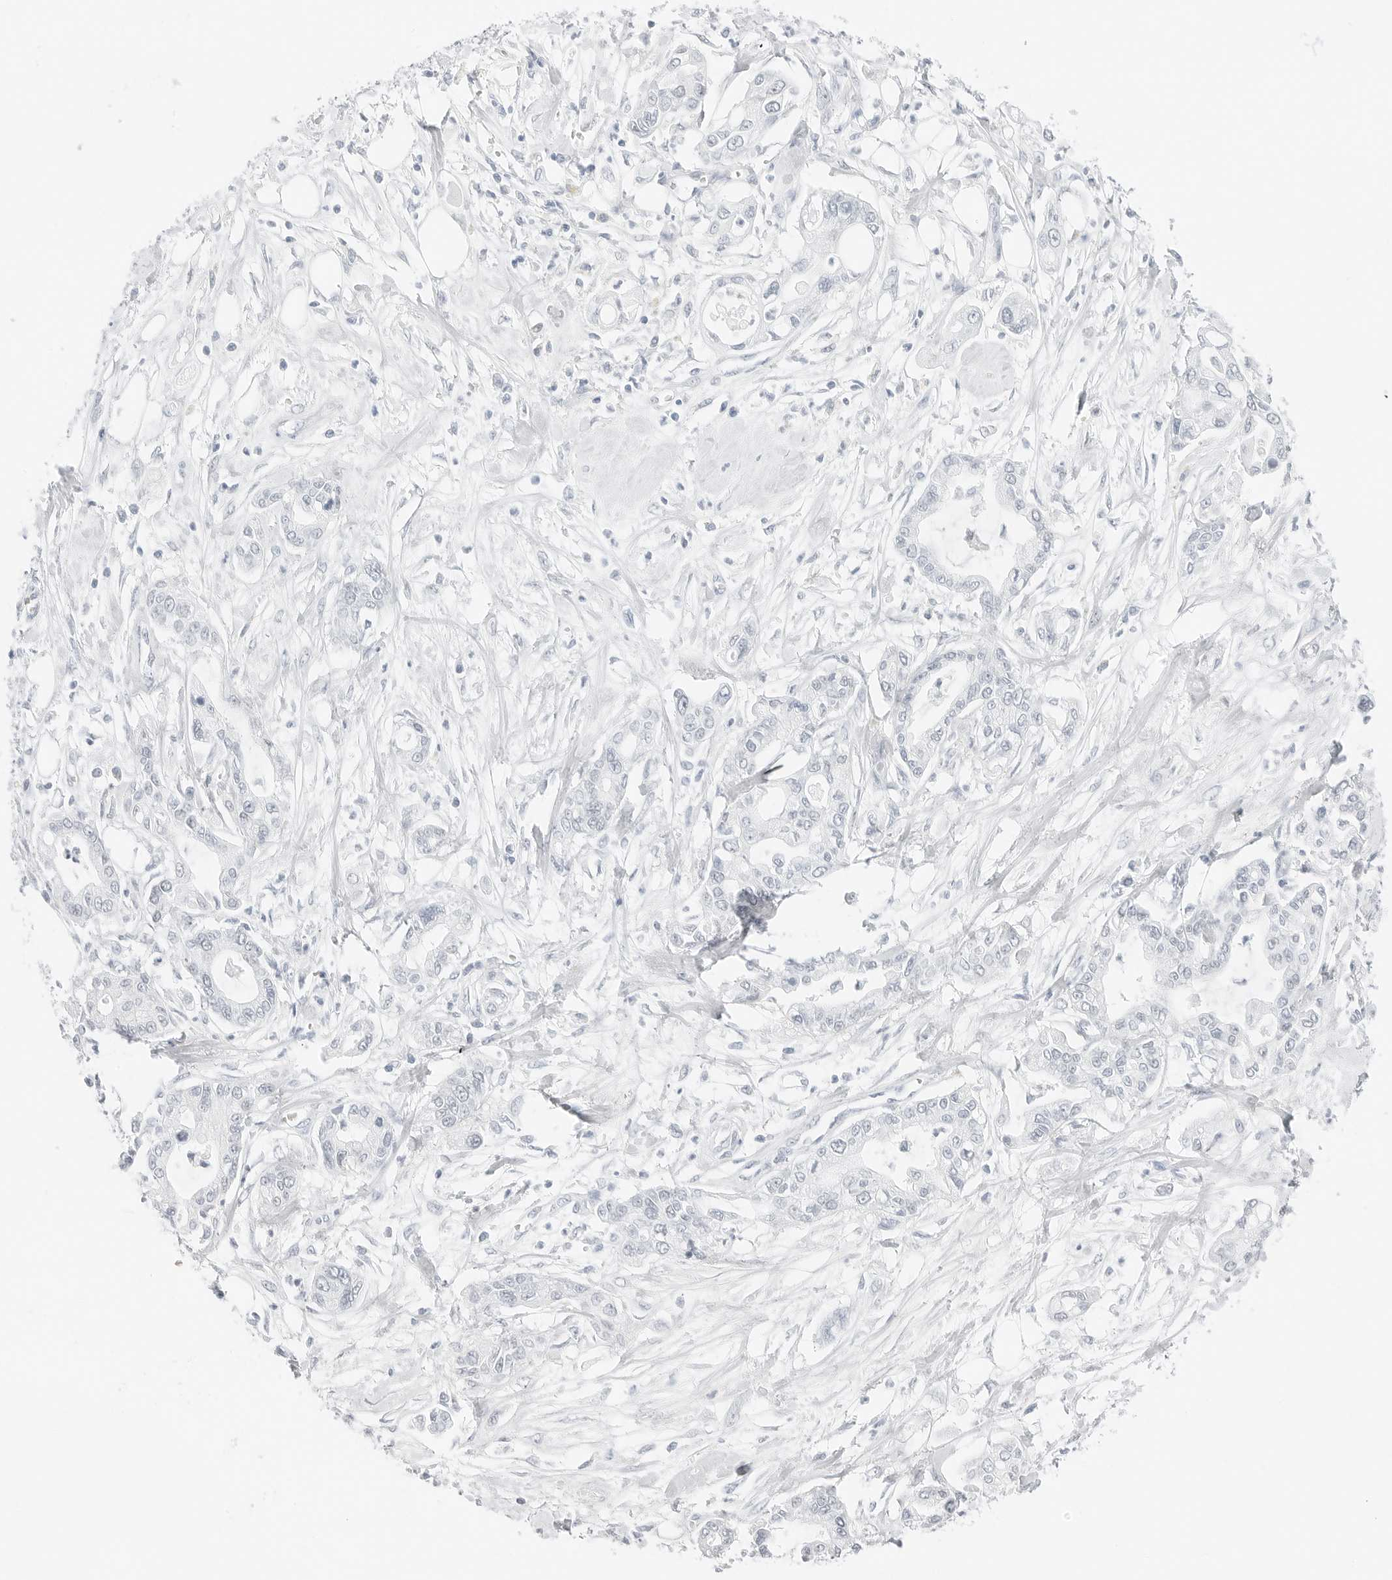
{"staining": {"intensity": "negative", "quantity": "none", "location": "none"}, "tissue": "pancreatic cancer", "cell_type": "Tumor cells", "image_type": "cancer", "snomed": [{"axis": "morphology", "description": "Adenocarcinoma, NOS"}, {"axis": "topography", "description": "Pancreas"}], "caption": "Immunohistochemistry of pancreatic cancer displays no expression in tumor cells.", "gene": "CCSAP", "patient": {"sex": "male", "age": 68}}